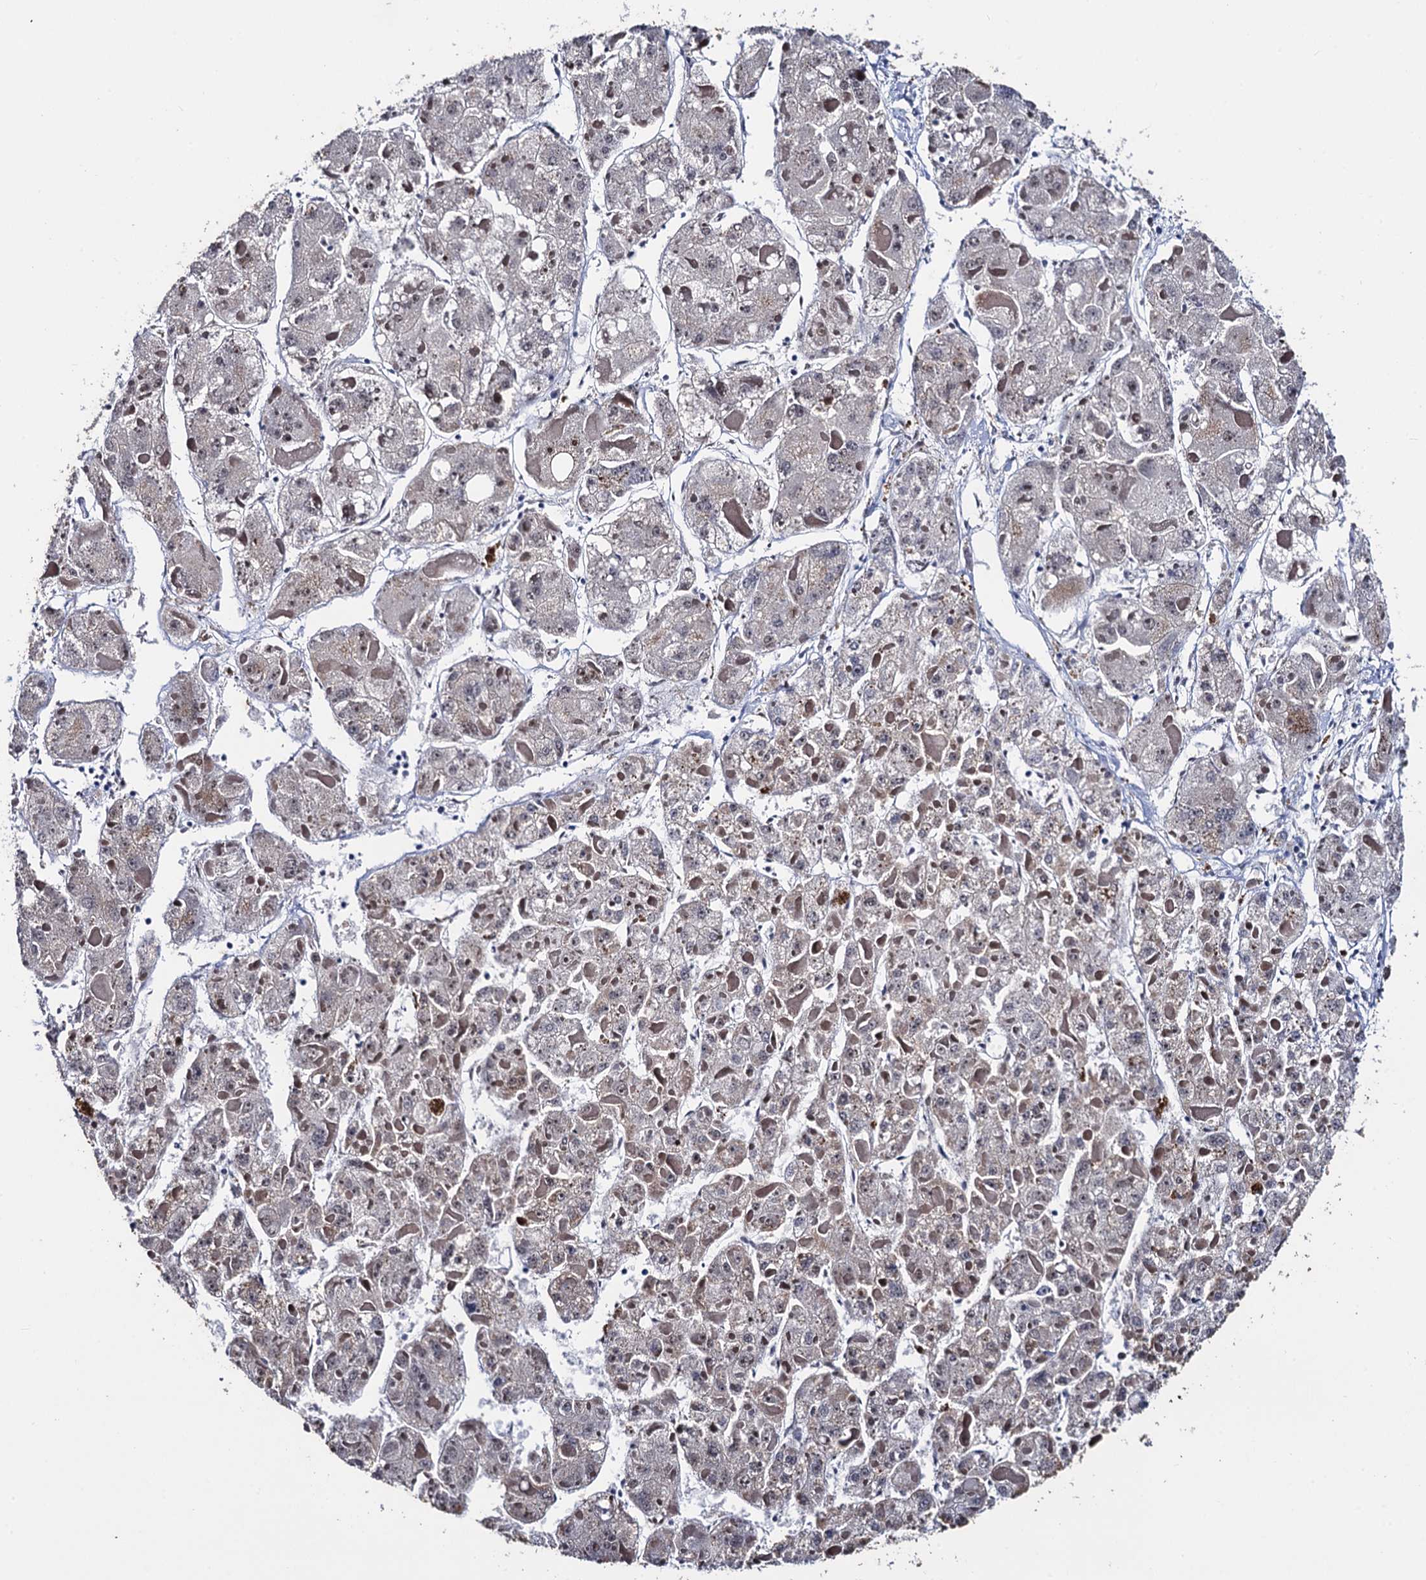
{"staining": {"intensity": "negative", "quantity": "none", "location": "none"}, "tissue": "liver cancer", "cell_type": "Tumor cells", "image_type": "cancer", "snomed": [{"axis": "morphology", "description": "Carcinoma, Hepatocellular, NOS"}, {"axis": "topography", "description": "Liver"}], "caption": "Immunohistochemistry of hepatocellular carcinoma (liver) shows no positivity in tumor cells.", "gene": "THAP2", "patient": {"sex": "female", "age": 73}}